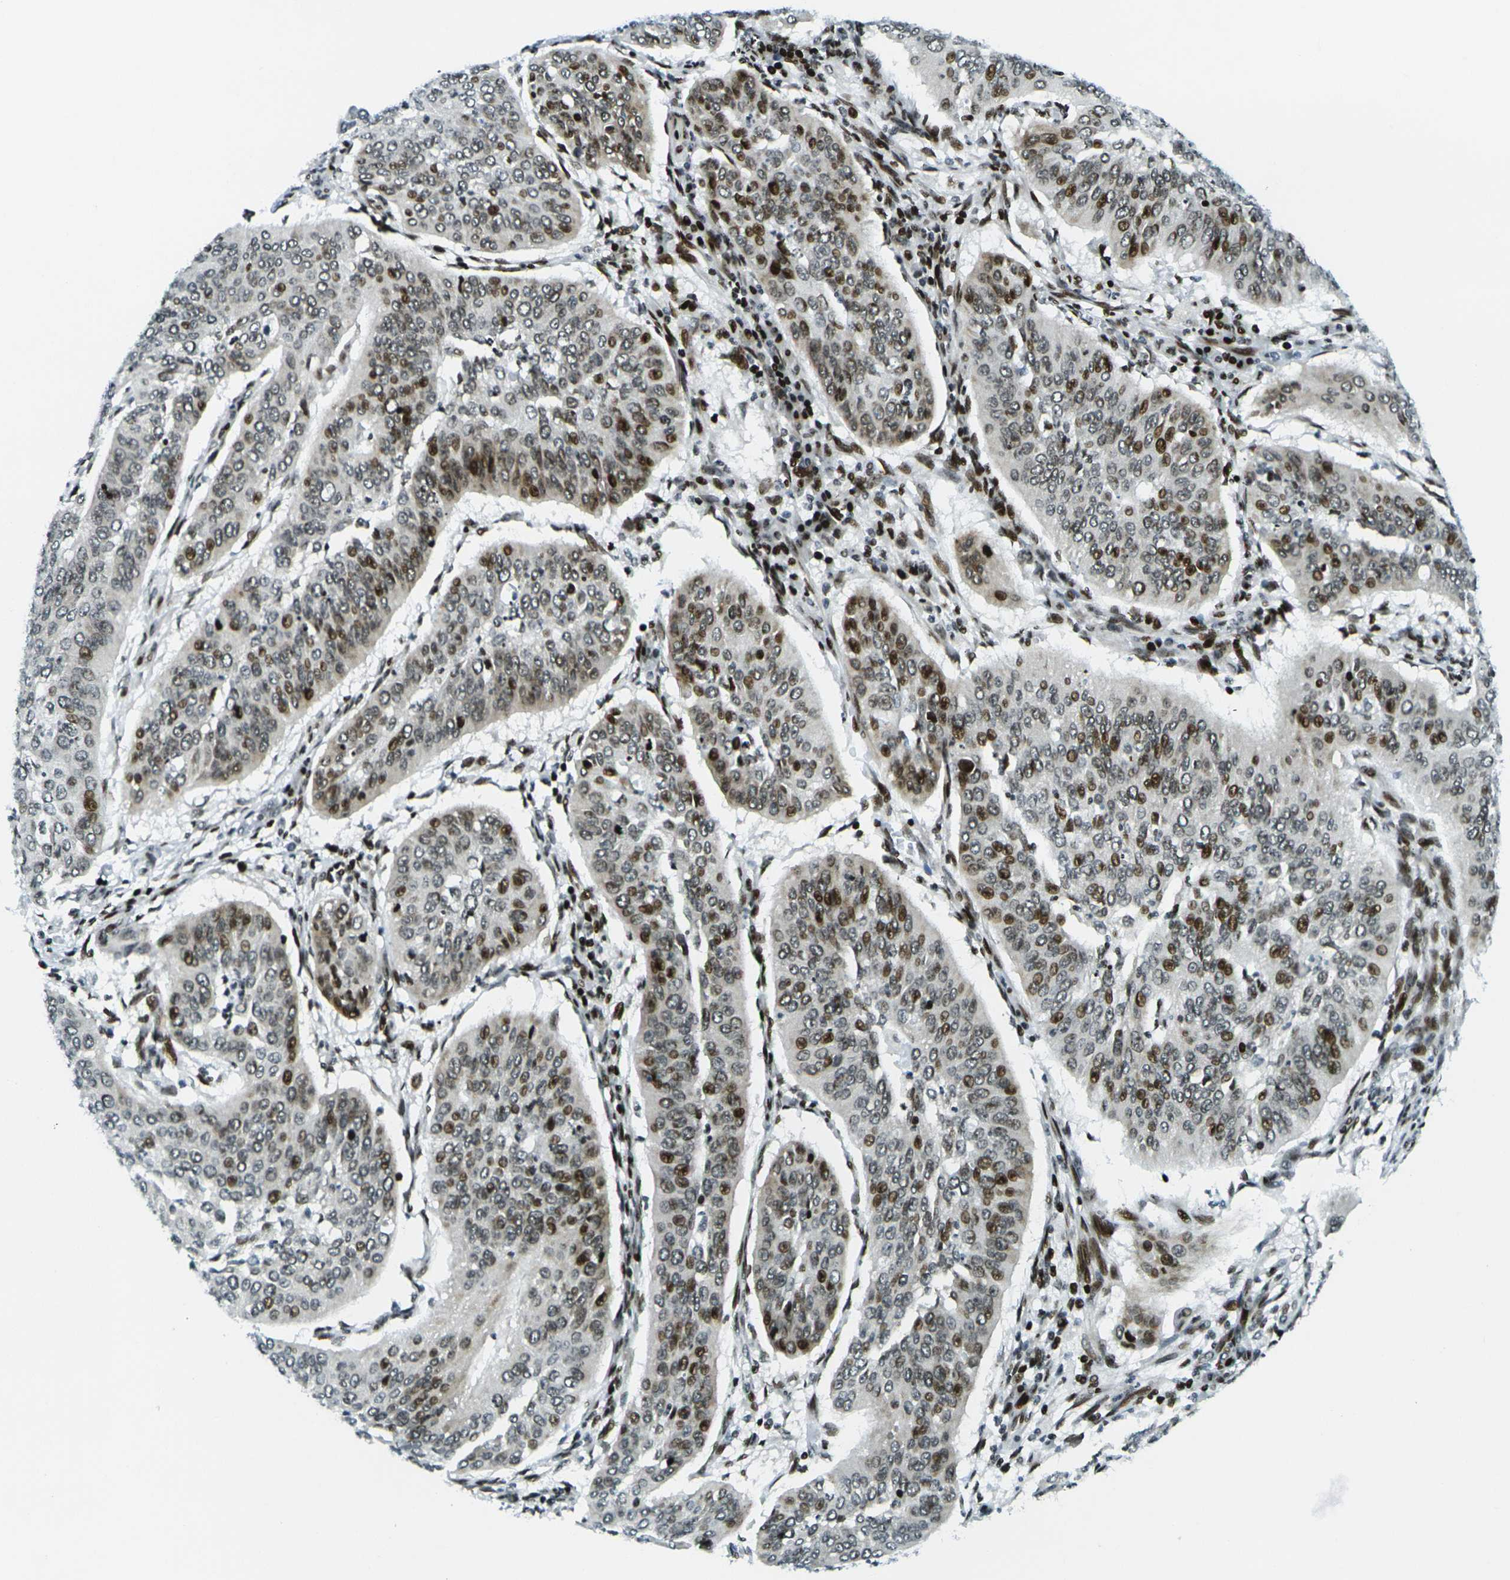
{"staining": {"intensity": "moderate", "quantity": ">75%", "location": "nuclear"}, "tissue": "cervical cancer", "cell_type": "Tumor cells", "image_type": "cancer", "snomed": [{"axis": "morphology", "description": "Normal tissue, NOS"}, {"axis": "morphology", "description": "Squamous cell carcinoma, NOS"}, {"axis": "topography", "description": "Cervix"}], "caption": "This is a photomicrograph of IHC staining of cervical cancer, which shows moderate positivity in the nuclear of tumor cells.", "gene": "H3-3A", "patient": {"sex": "female", "age": 39}}